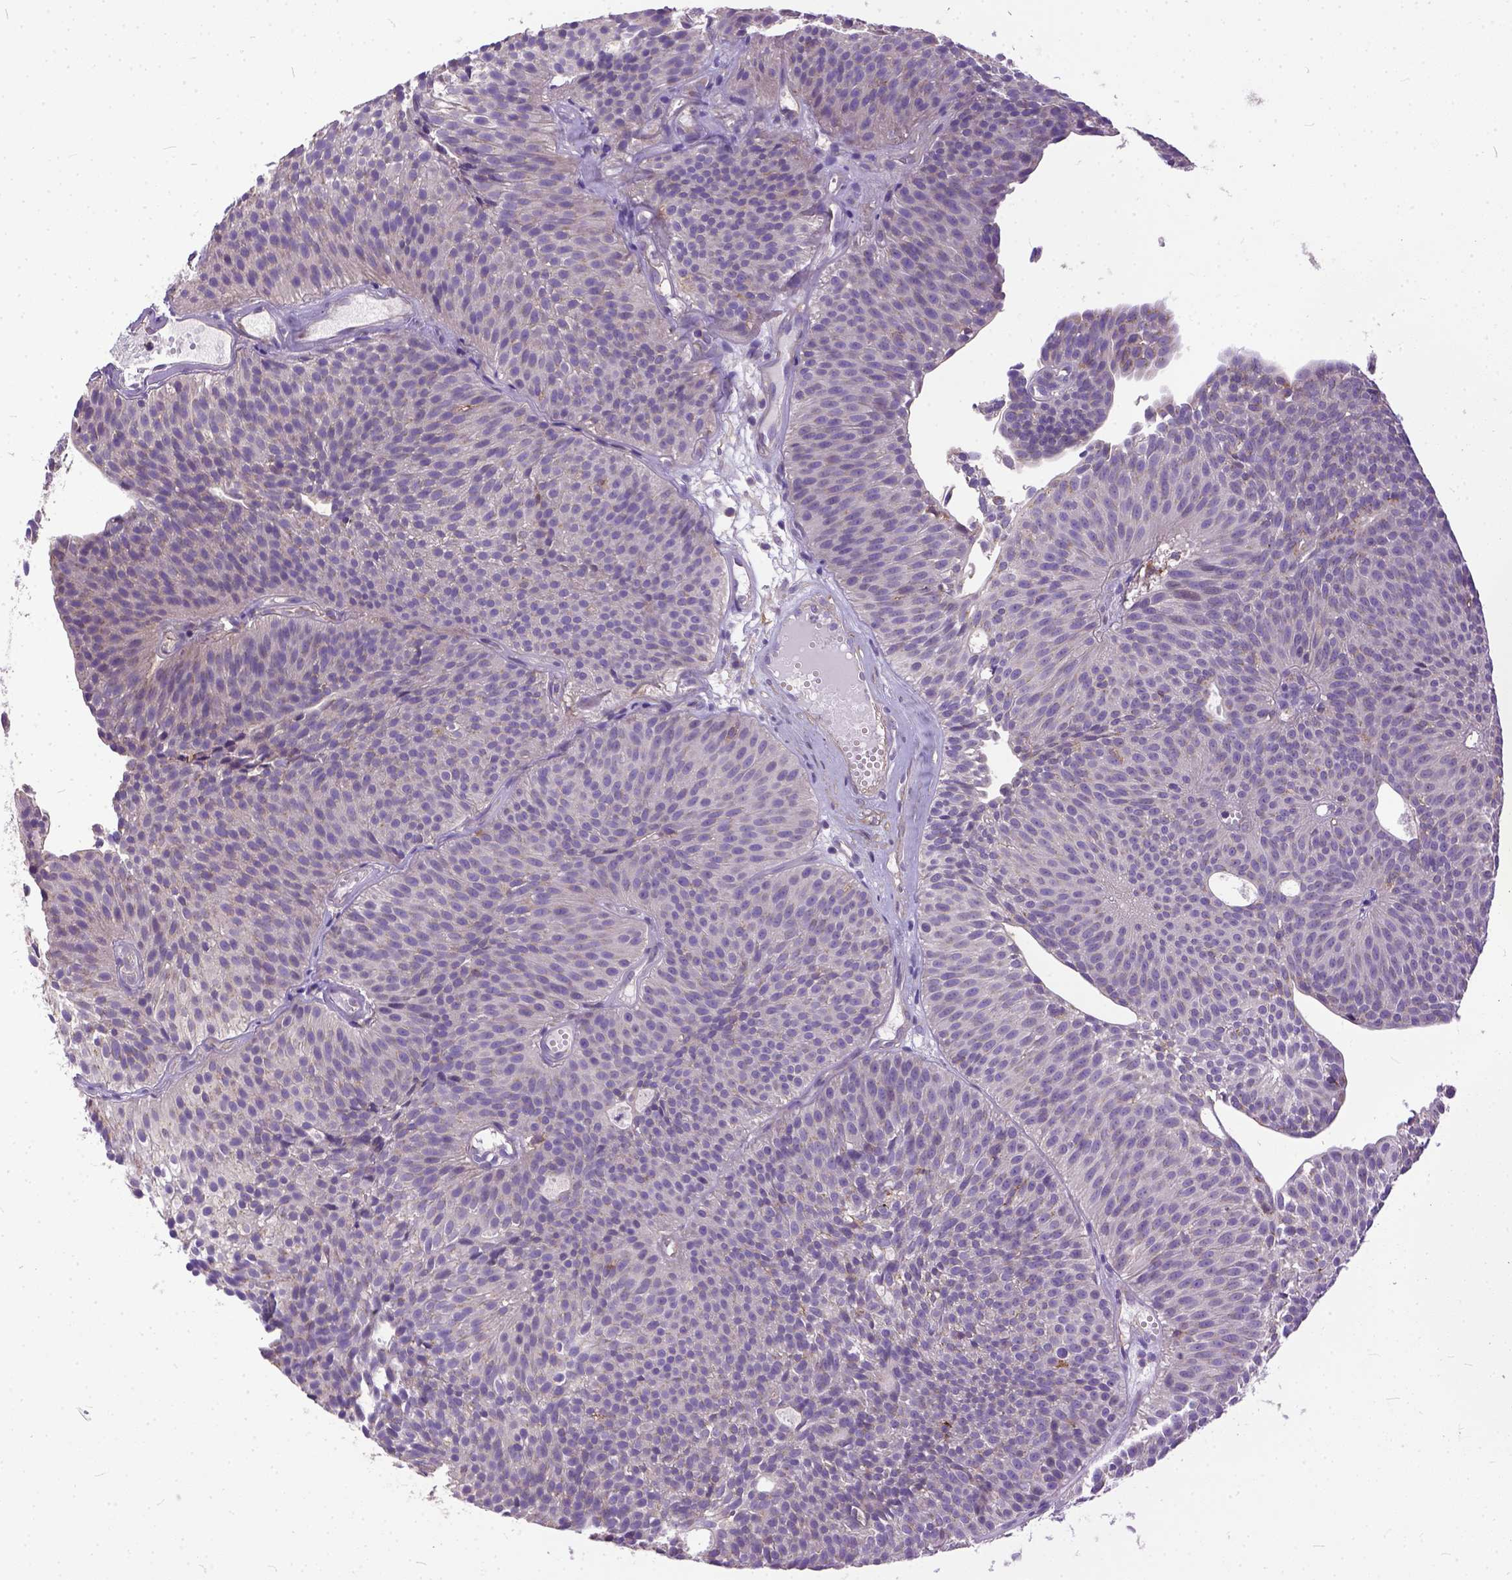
{"staining": {"intensity": "negative", "quantity": "none", "location": "none"}, "tissue": "urothelial cancer", "cell_type": "Tumor cells", "image_type": "cancer", "snomed": [{"axis": "morphology", "description": "Urothelial carcinoma, Low grade"}, {"axis": "topography", "description": "Urinary bladder"}], "caption": "The immunohistochemistry (IHC) image has no significant staining in tumor cells of urothelial cancer tissue.", "gene": "BANF2", "patient": {"sex": "male", "age": 63}}